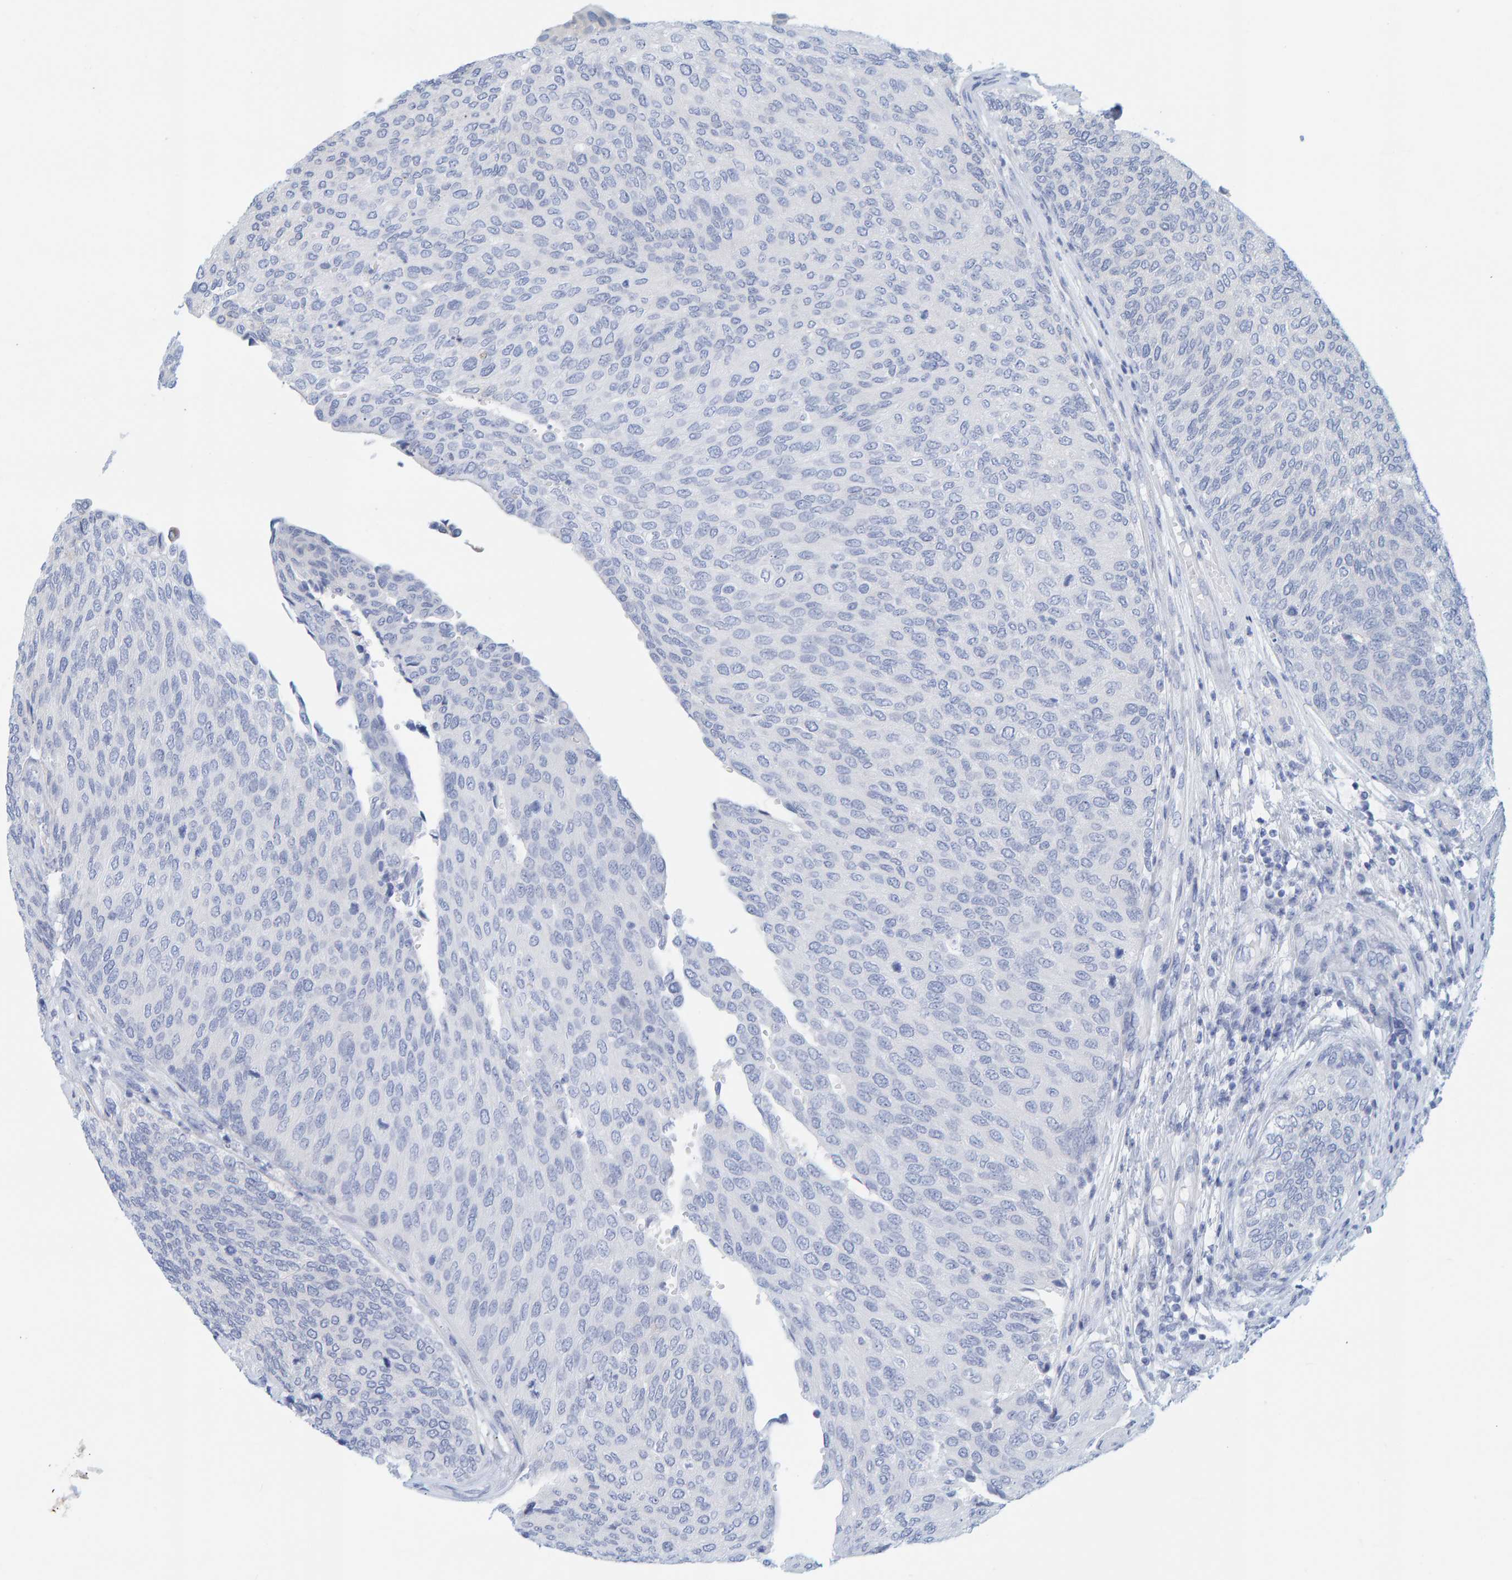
{"staining": {"intensity": "moderate", "quantity": "<25%", "location": "cytoplasmic/membranous"}, "tissue": "urothelial cancer", "cell_type": "Tumor cells", "image_type": "cancer", "snomed": [{"axis": "morphology", "description": "Urothelial carcinoma, Low grade"}, {"axis": "topography", "description": "Urinary bladder"}], "caption": "Urothelial carcinoma (low-grade) was stained to show a protein in brown. There is low levels of moderate cytoplasmic/membranous expression in approximately <25% of tumor cells.", "gene": "KLHL11", "patient": {"sex": "female", "age": 79}}